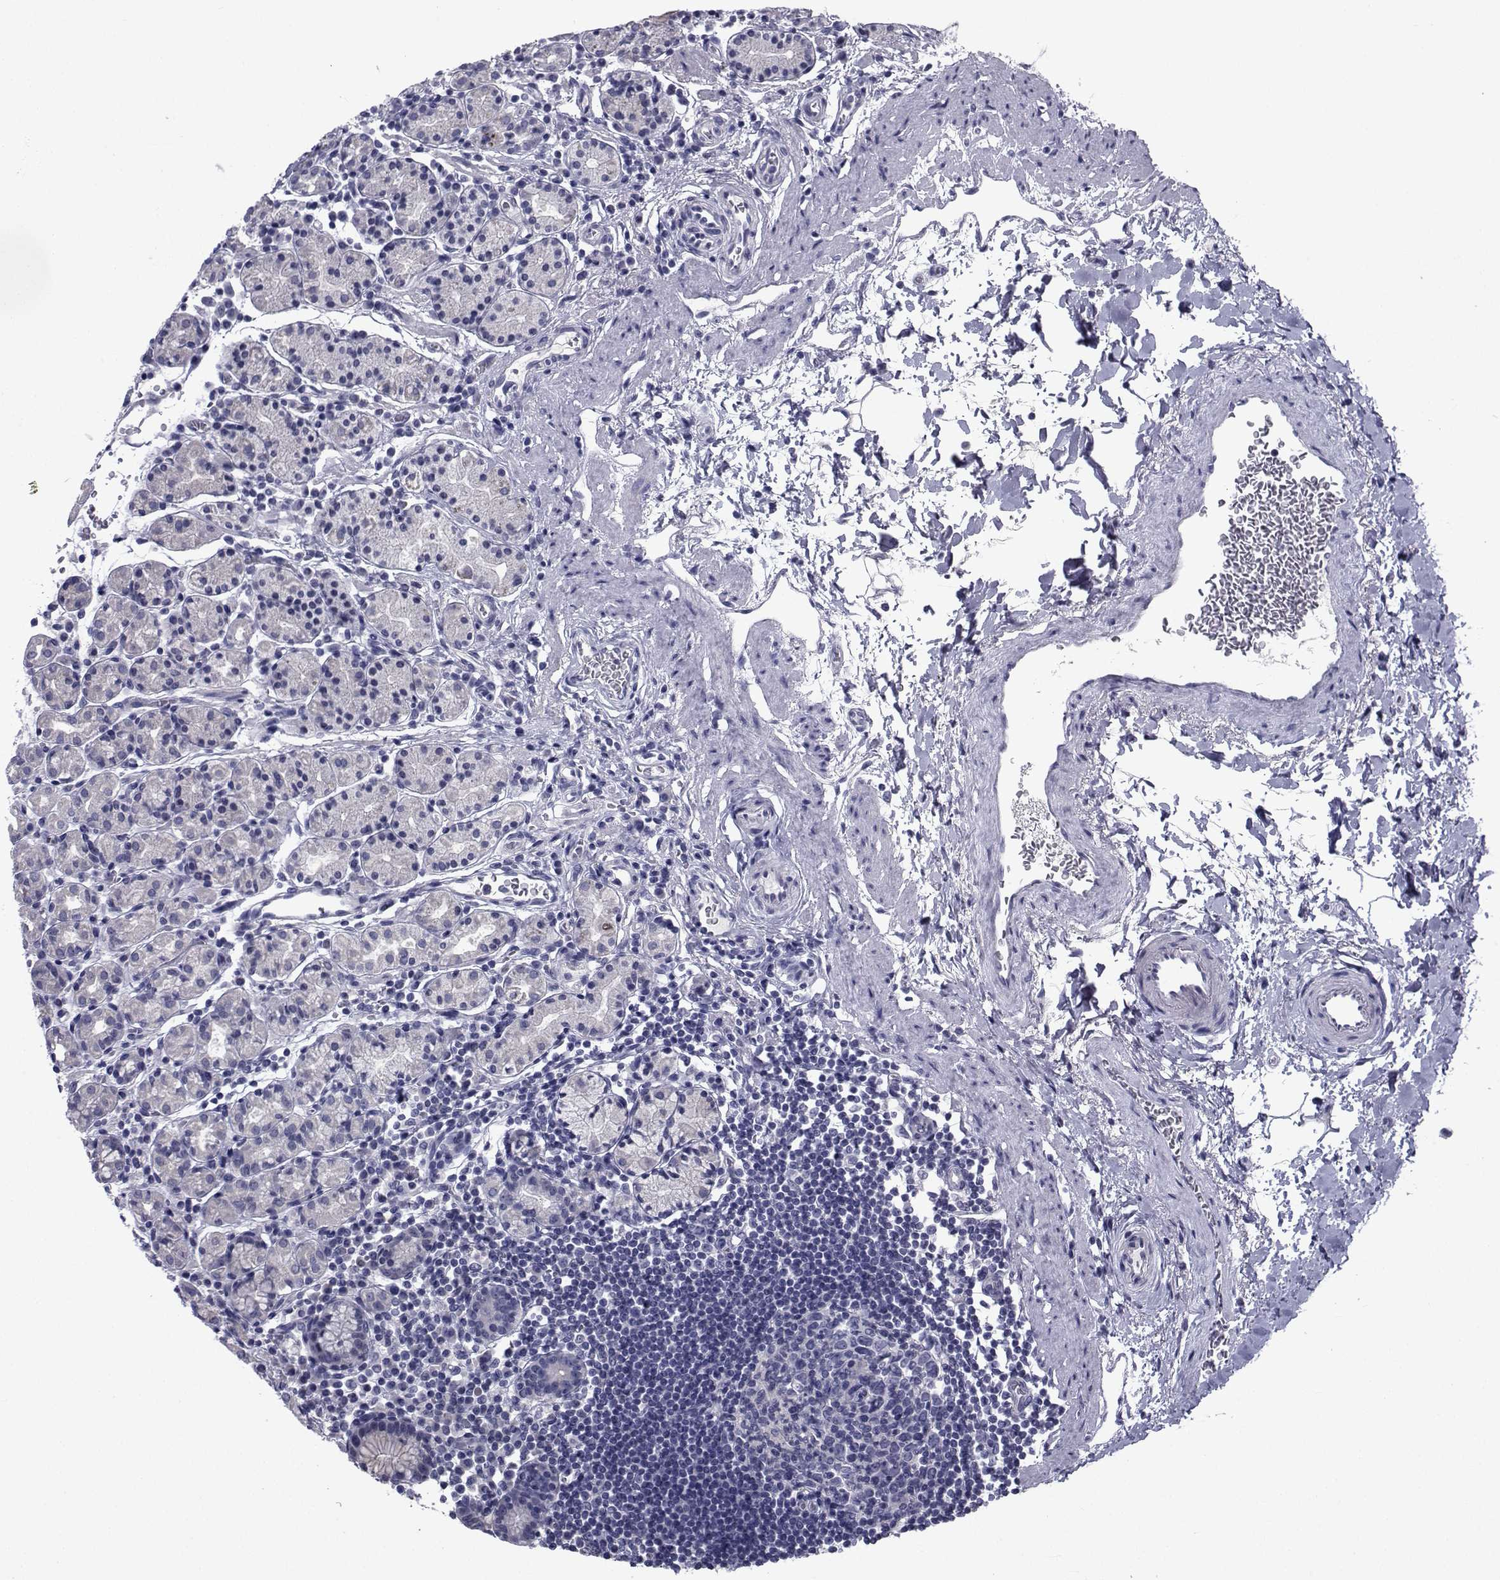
{"staining": {"intensity": "negative", "quantity": "none", "location": "none"}, "tissue": "stomach", "cell_type": "Glandular cells", "image_type": "normal", "snomed": [{"axis": "morphology", "description": "Normal tissue, NOS"}, {"axis": "topography", "description": "Stomach, upper"}, {"axis": "topography", "description": "Stomach"}], "caption": "Immunohistochemistry micrograph of benign stomach: human stomach stained with DAB shows no significant protein expression in glandular cells. (Immunohistochemistry (ihc), brightfield microscopy, high magnification).", "gene": "CHRNA1", "patient": {"sex": "male", "age": 62}}